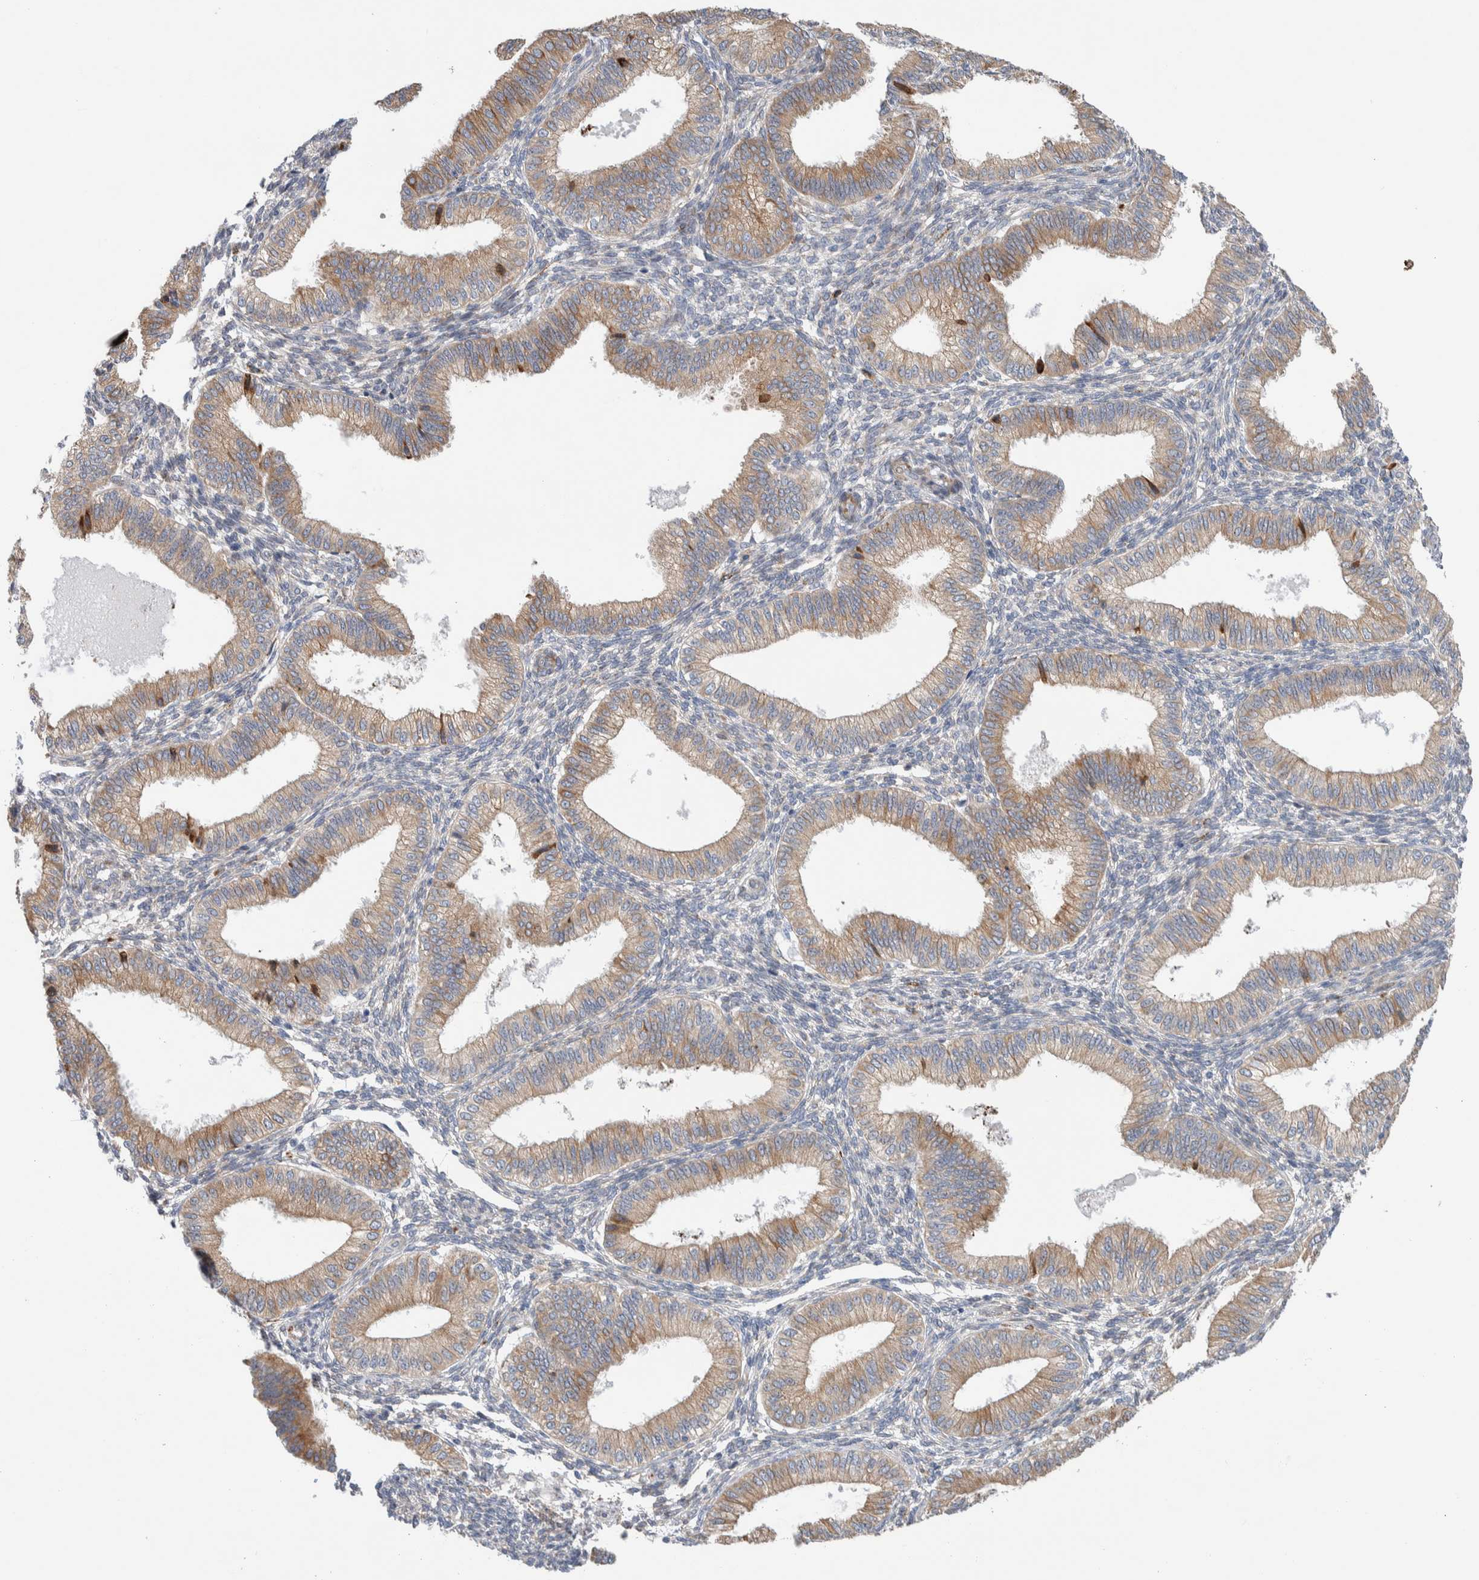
{"staining": {"intensity": "negative", "quantity": "none", "location": "none"}, "tissue": "endometrium", "cell_type": "Cells in endometrial stroma", "image_type": "normal", "snomed": [{"axis": "morphology", "description": "Normal tissue, NOS"}, {"axis": "topography", "description": "Endometrium"}], "caption": "Cells in endometrial stroma show no significant staining in benign endometrium. Brightfield microscopy of immunohistochemistry (IHC) stained with DAB (3,3'-diaminobenzidine) (brown) and hematoxylin (blue), captured at high magnification.", "gene": "ENGASE", "patient": {"sex": "female", "age": 39}}